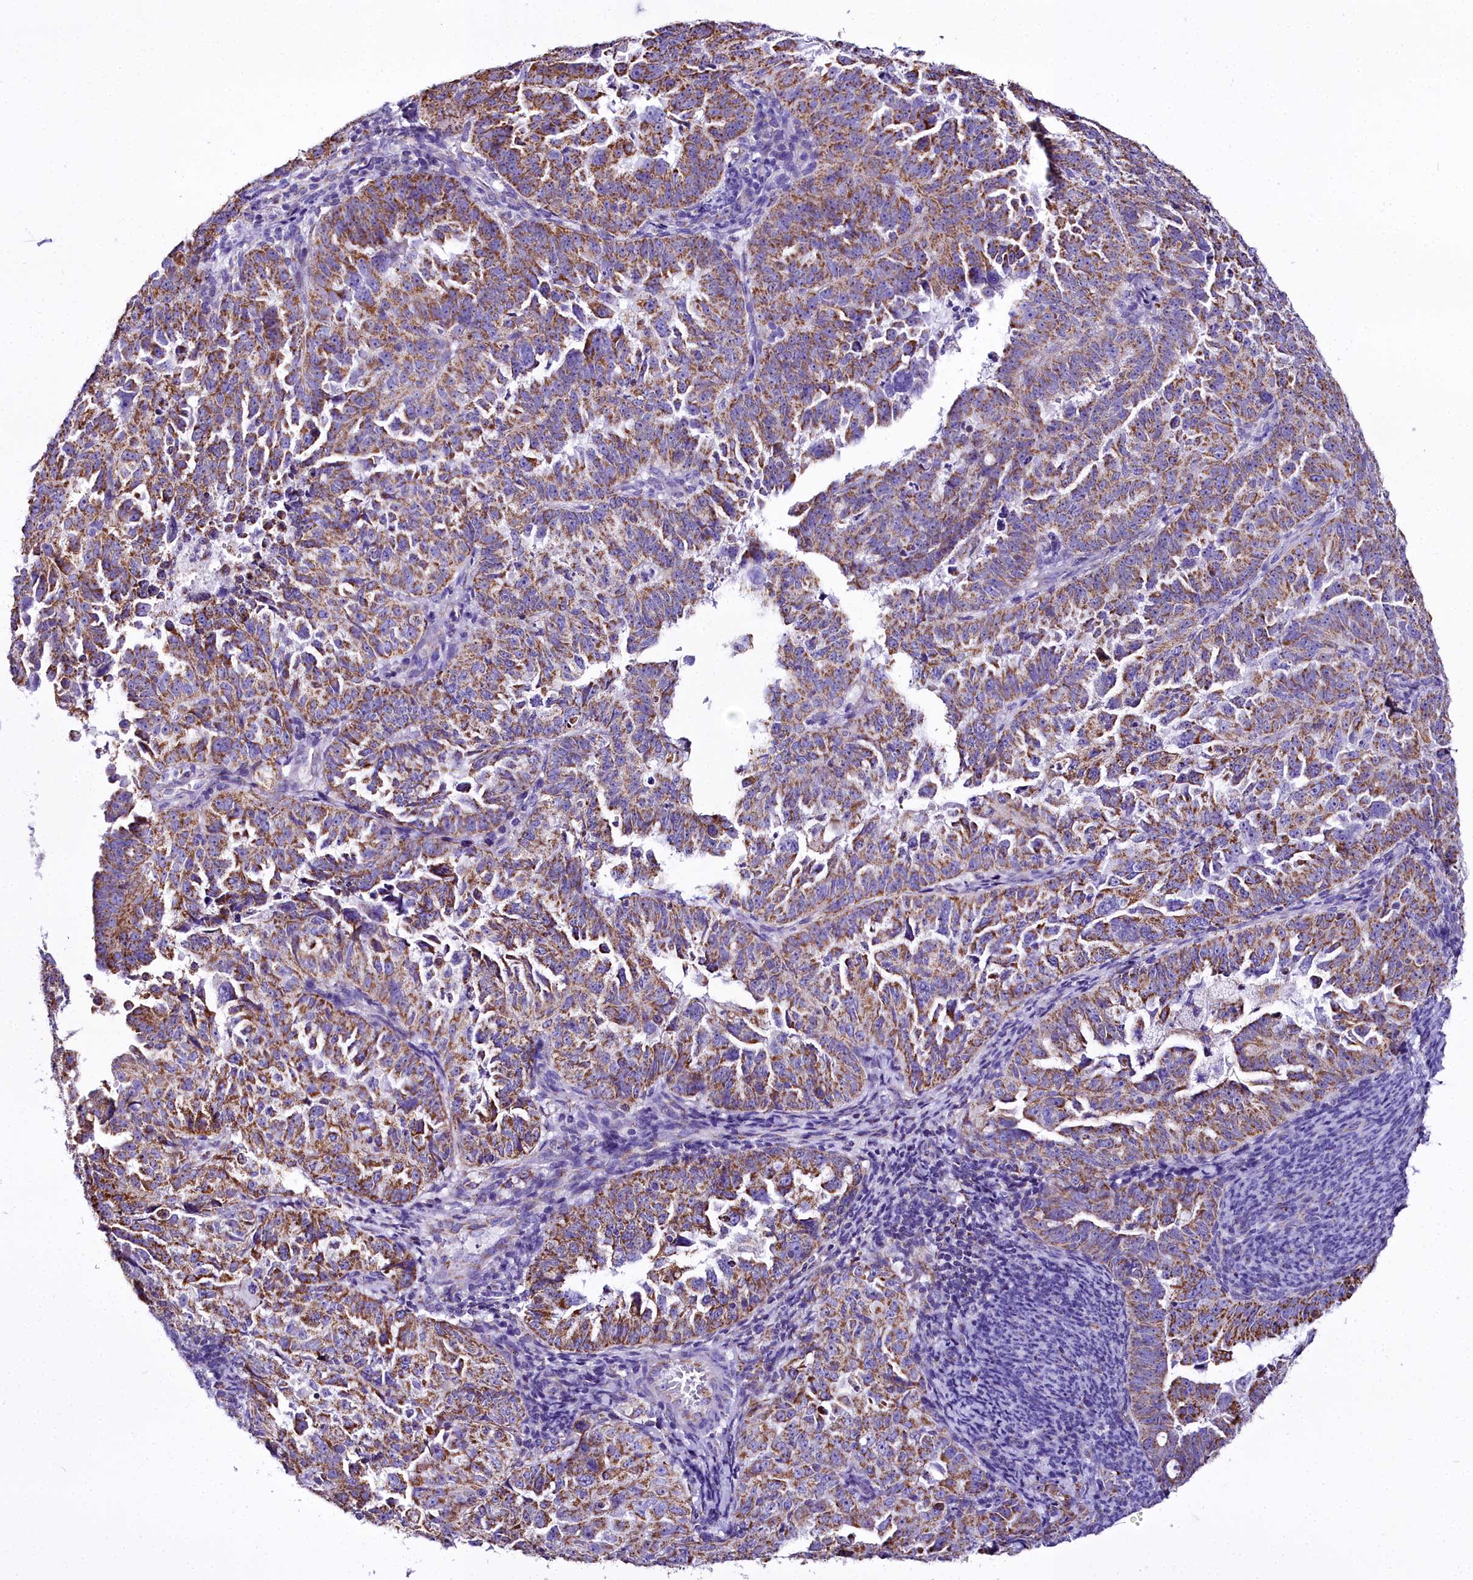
{"staining": {"intensity": "moderate", "quantity": ">75%", "location": "cytoplasmic/membranous"}, "tissue": "endometrial cancer", "cell_type": "Tumor cells", "image_type": "cancer", "snomed": [{"axis": "morphology", "description": "Adenocarcinoma, NOS"}, {"axis": "topography", "description": "Endometrium"}], "caption": "Human endometrial adenocarcinoma stained with a protein marker displays moderate staining in tumor cells.", "gene": "WDFY3", "patient": {"sex": "female", "age": 65}}